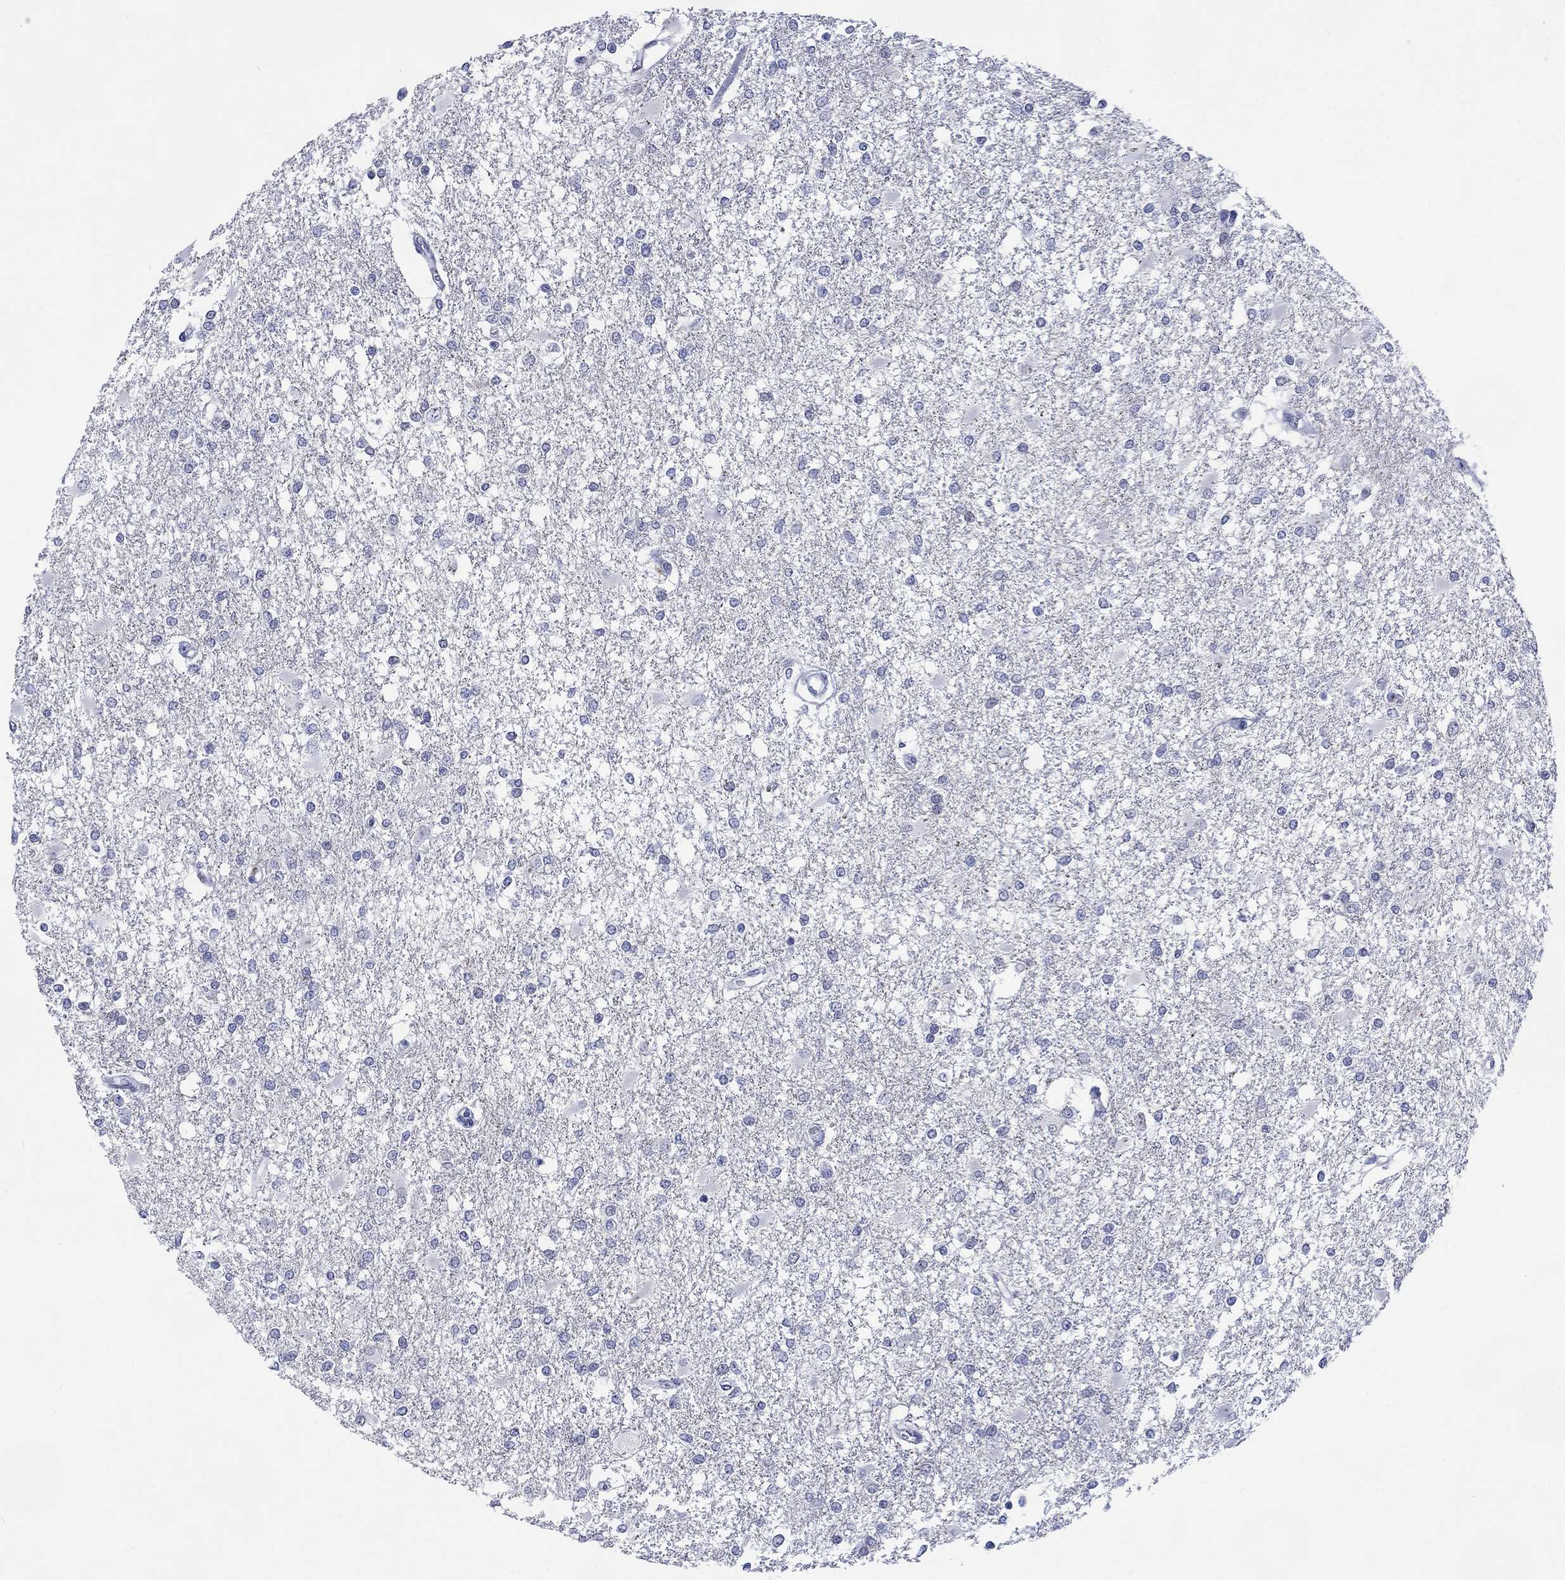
{"staining": {"intensity": "negative", "quantity": "none", "location": "none"}, "tissue": "glioma", "cell_type": "Tumor cells", "image_type": "cancer", "snomed": [{"axis": "morphology", "description": "Glioma, malignant, High grade"}, {"axis": "topography", "description": "Cerebral cortex"}], "caption": "Glioma stained for a protein using IHC displays no positivity tumor cells.", "gene": "CDCA2", "patient": {"sex": "male", "age": 79}}